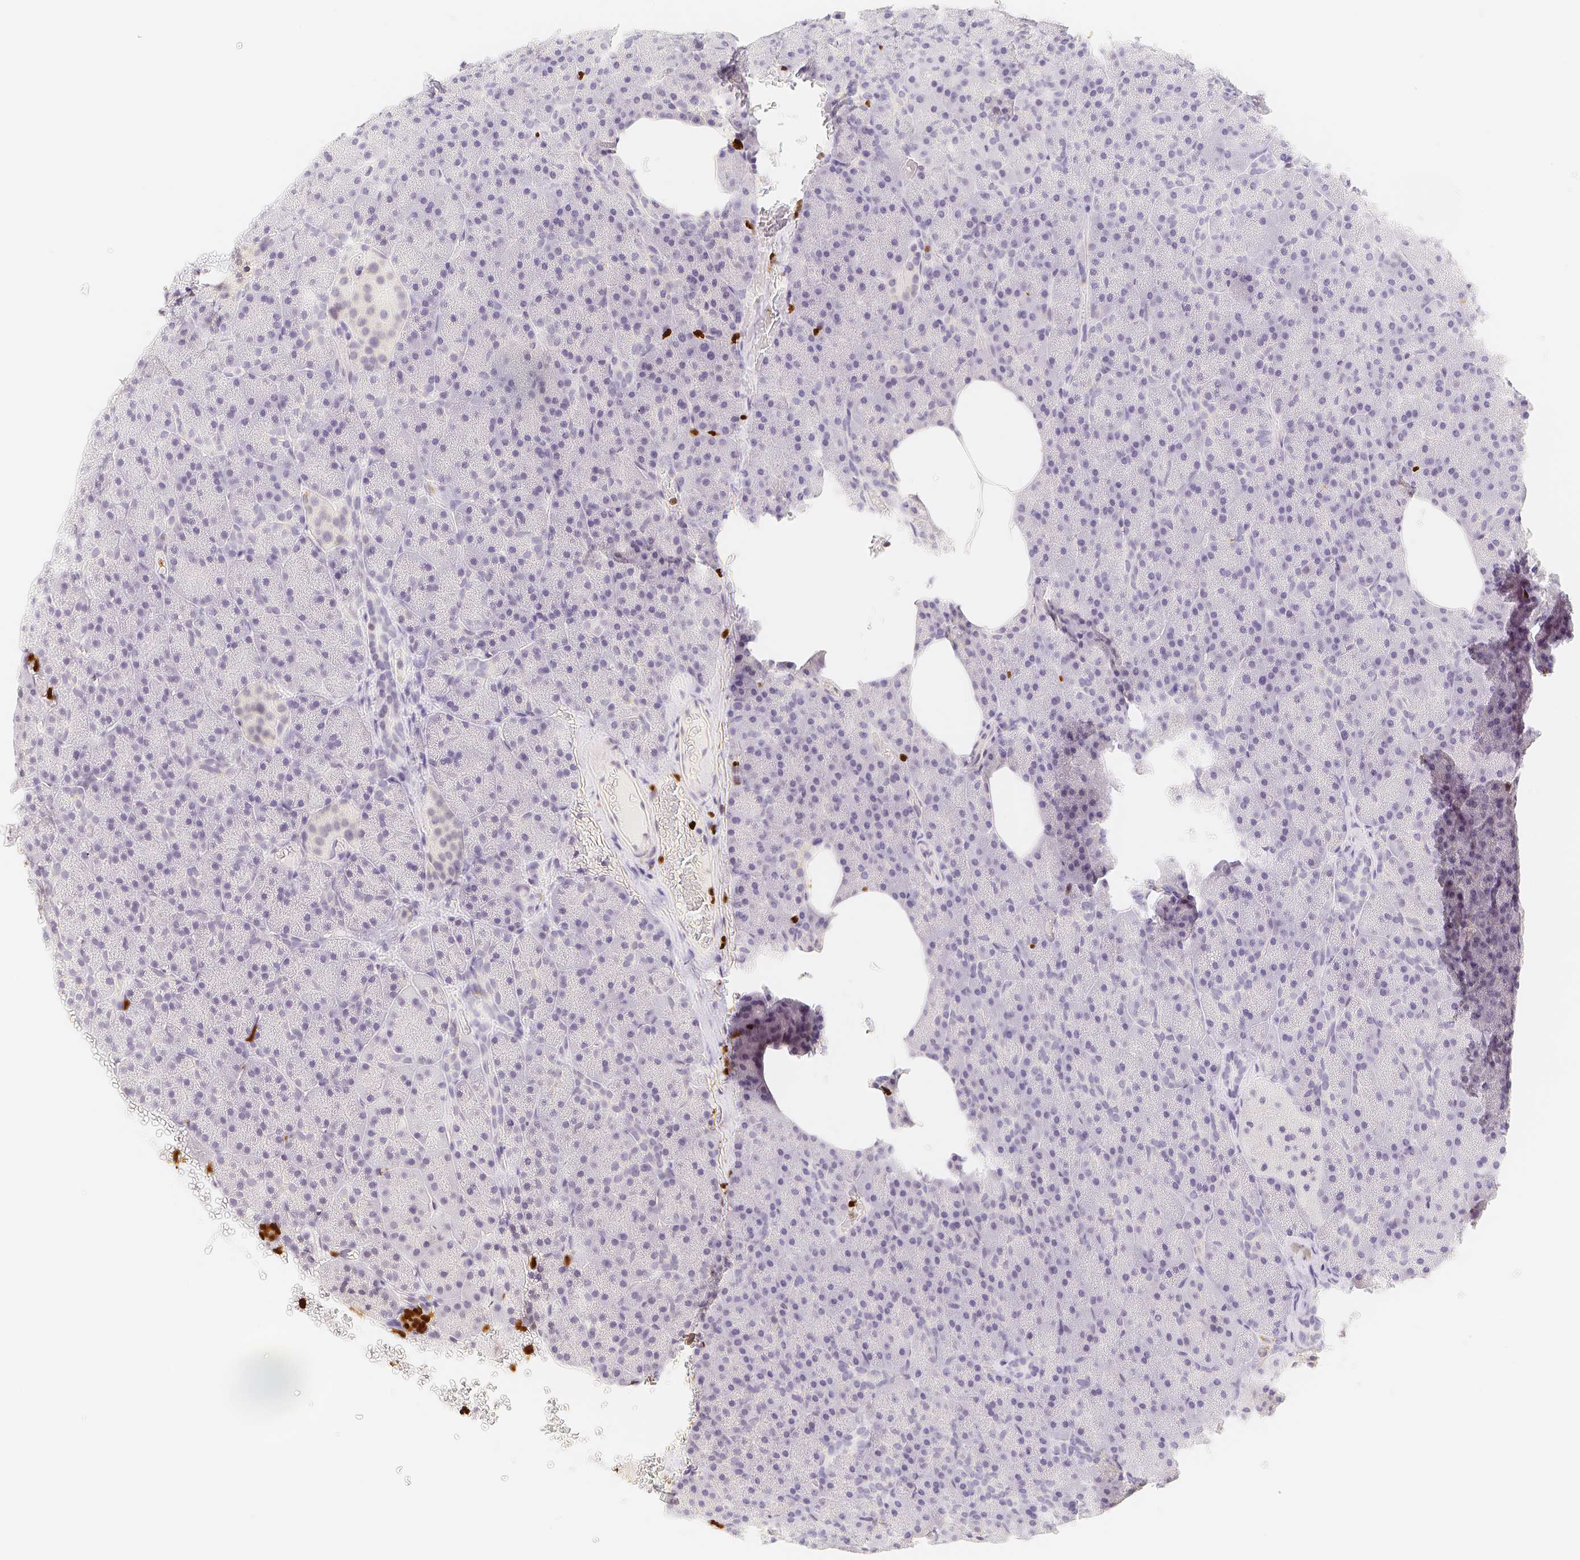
{"staining": {"intensity": "negative", "quantity": "none", "location": "none"}, "tissue": "pancreas", "cell_type": "Exocrine glandular cells", "image_type": "normal", "snomed": [{"axis": "morphology", "description": "Normal tissue, NOS"}, {"axis": "topography", "description": "Pancreas"}], "caption": "The IHC image has no significant staining in exocrine glandular cells of pancreas. (DAB immunohistochemistry visualized using brightfield microscopy, high magnification).", "gene": "PADI4", "patient": {"sex": "female", "age": 35}}